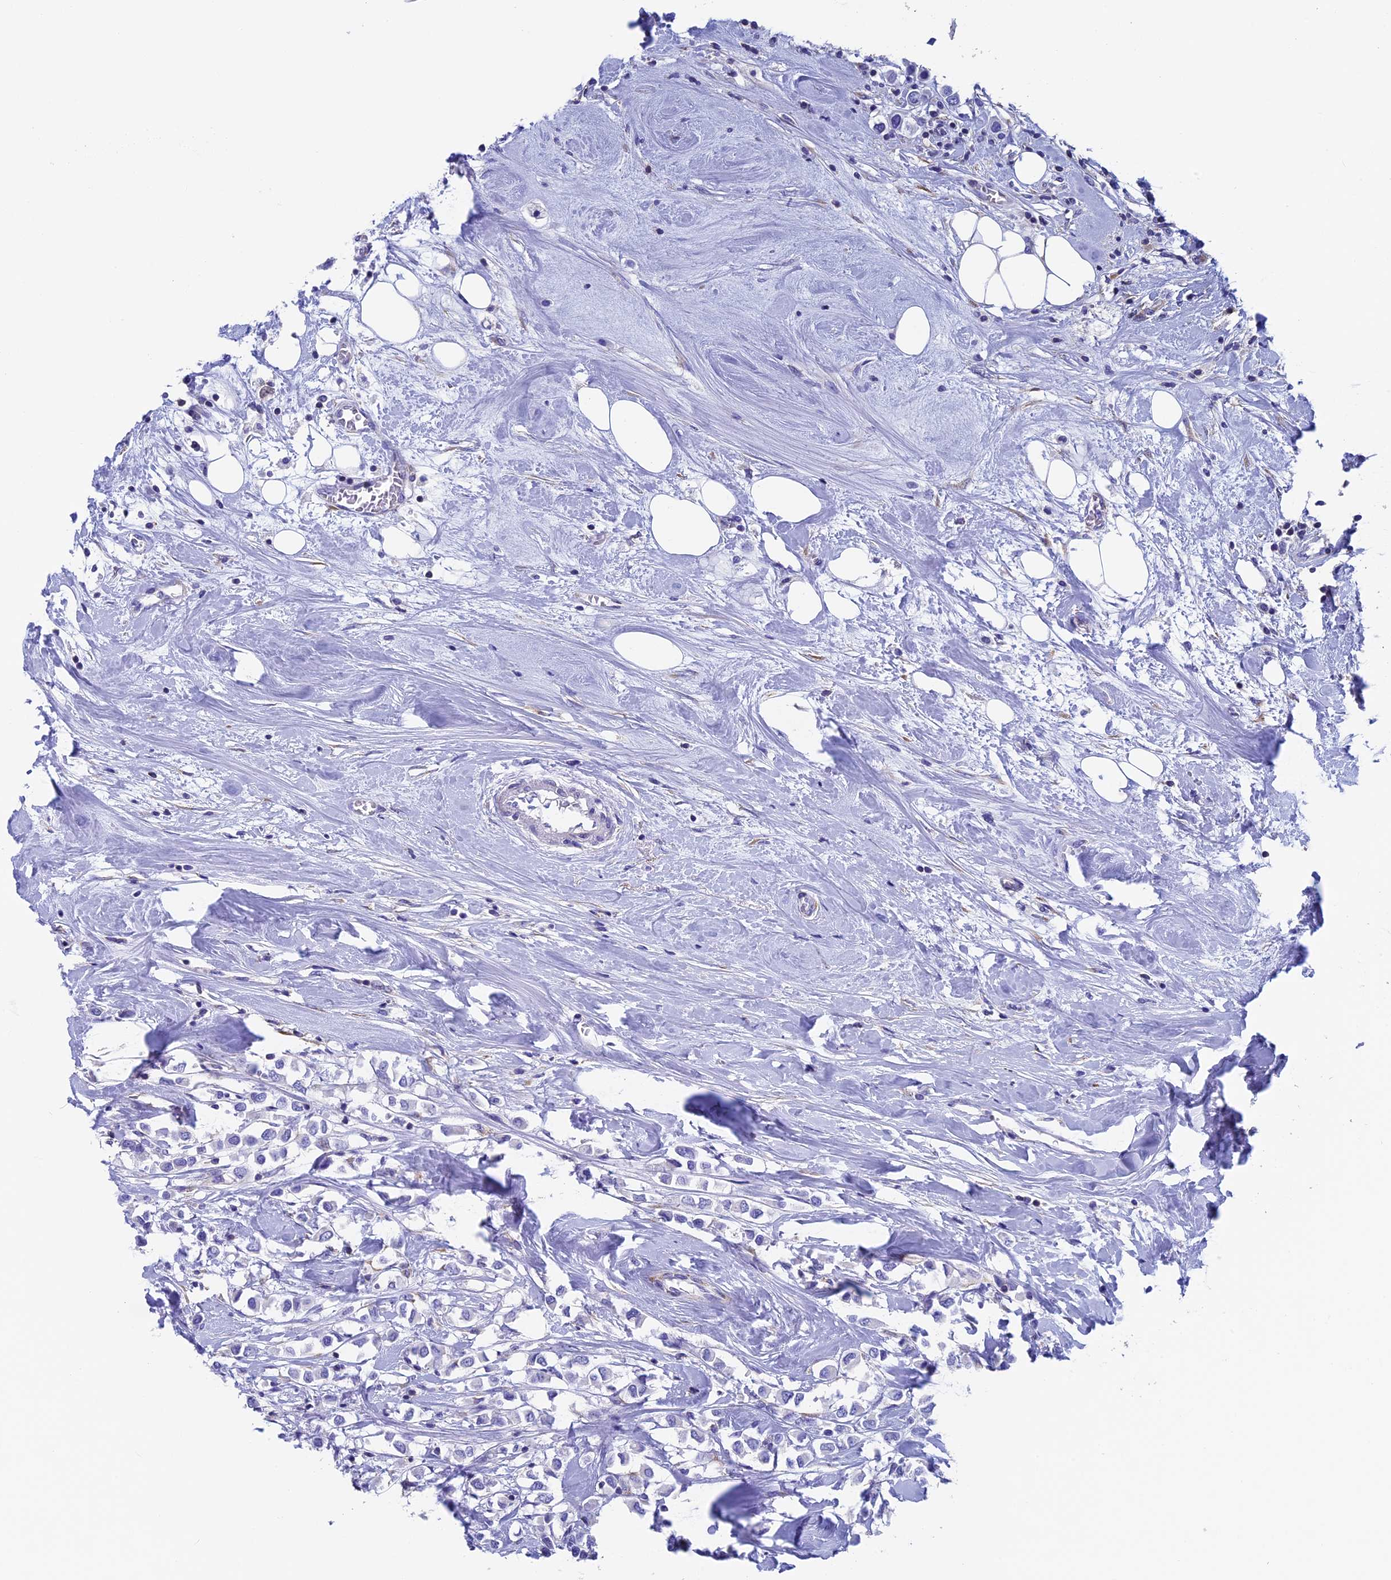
{"staining": {"intensity": "negative", "quantity": "none", "location": "none"}, "tissue": "breast cancer", "cell_type": "Tumor cells", "image_type": "cancer", "snomed": [{"axis": "morphology", "description": "Duct carcinoma"}, {"axis": "topography", "description": "Breast"}], "caption": "Human invasive ductal carcinoma (breast) stained for a protein using IHC reveals no expression in tumor cells.", "gene": "SEPTIN1", "patient": {"sex": "female", "age": 61}}